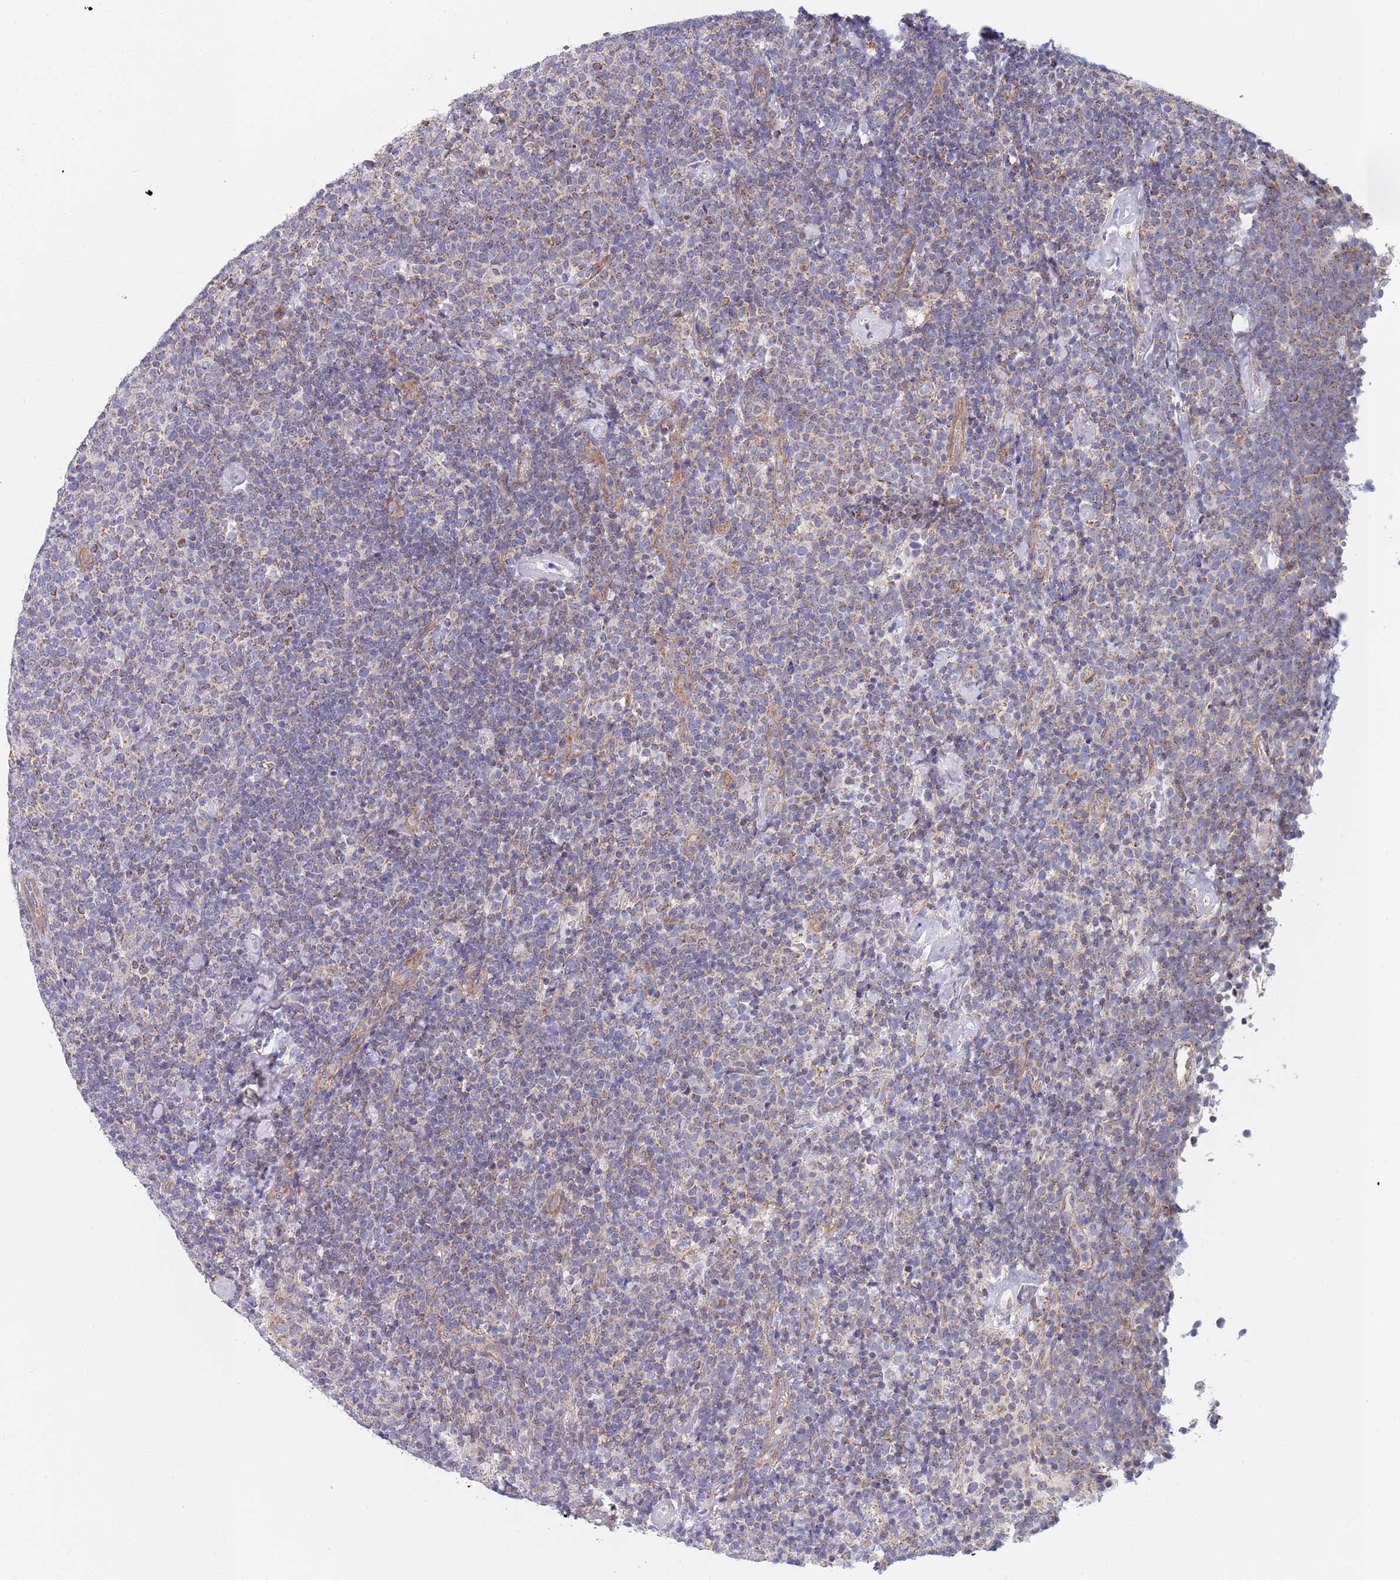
{"staining": {"intensity": "weak", "quantity": "<25%", "location": "cytoplasmic/membranous"}, "tissue": "lymphoma", "cell_type": "Tumor cells", "image_type": "cancer", "snomed": [{"axis": "morphology", "description": "Malignant lymphoma, non-Hodgkin's type, High grade"}, {"axis": "topography", "description": "Lymph node"}], "caption": "The image exhibits no significant expression in tumor cells of high-grade malignant lymphoma, non-Hodgkin's type.", "gene": "PWWP3A", "patient": {"sex": "male", "age": 61}}